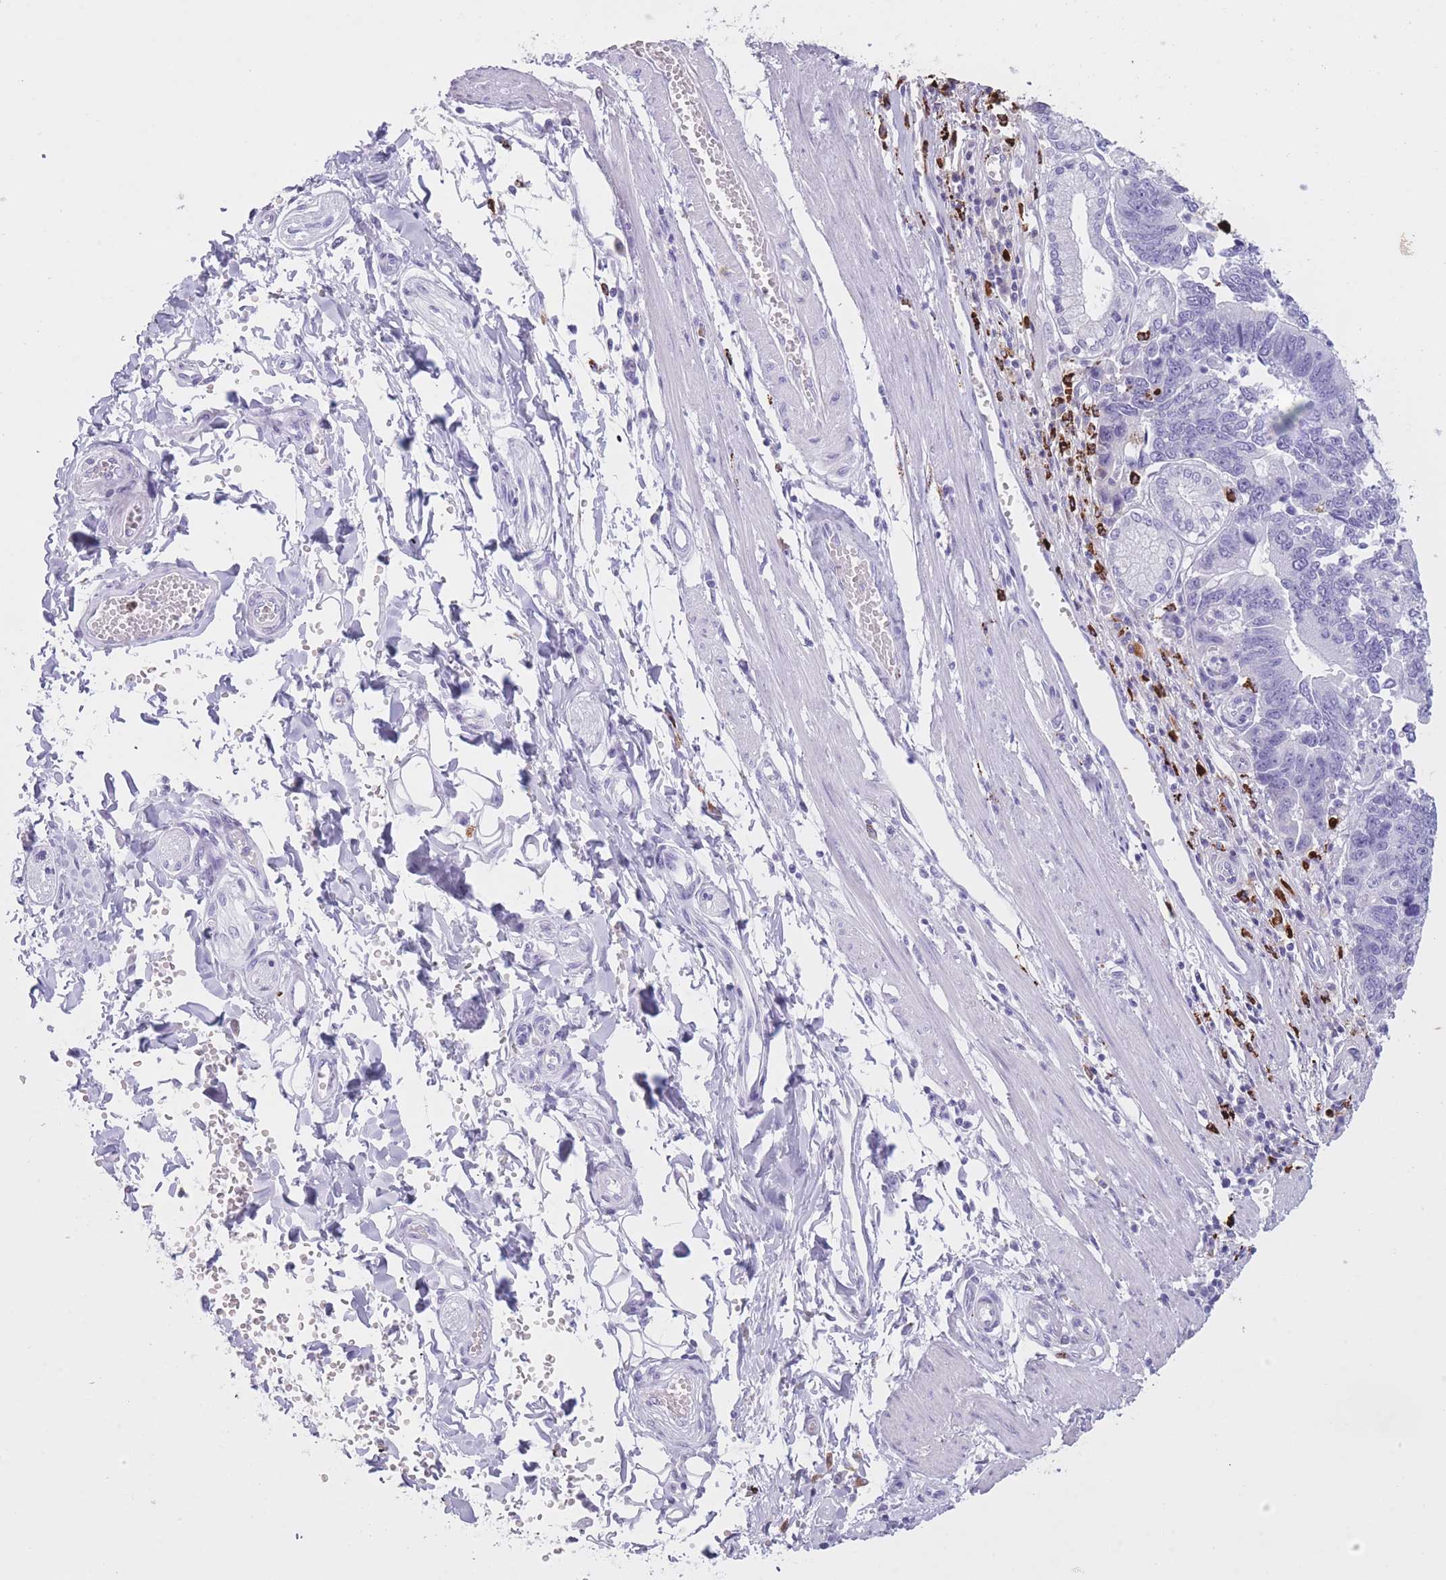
{"staining": {"intensity": "negative", "quantity": "none", "location": "none"}, "tissue": "stomach cancer", "cell_type": "Tumor cells", "image_type": "cancer", "snomed": [{"axis": "morphology", "description": "Adenocarcinoma, NOS"}, {"axis": "topography", "description": "Stomach"}], "caption": "Protein analysis of stomach cancer displays no significant staining in tumor cells.", "gene": "OR4F21", "patient": {"sex": "male", "age": 59}}